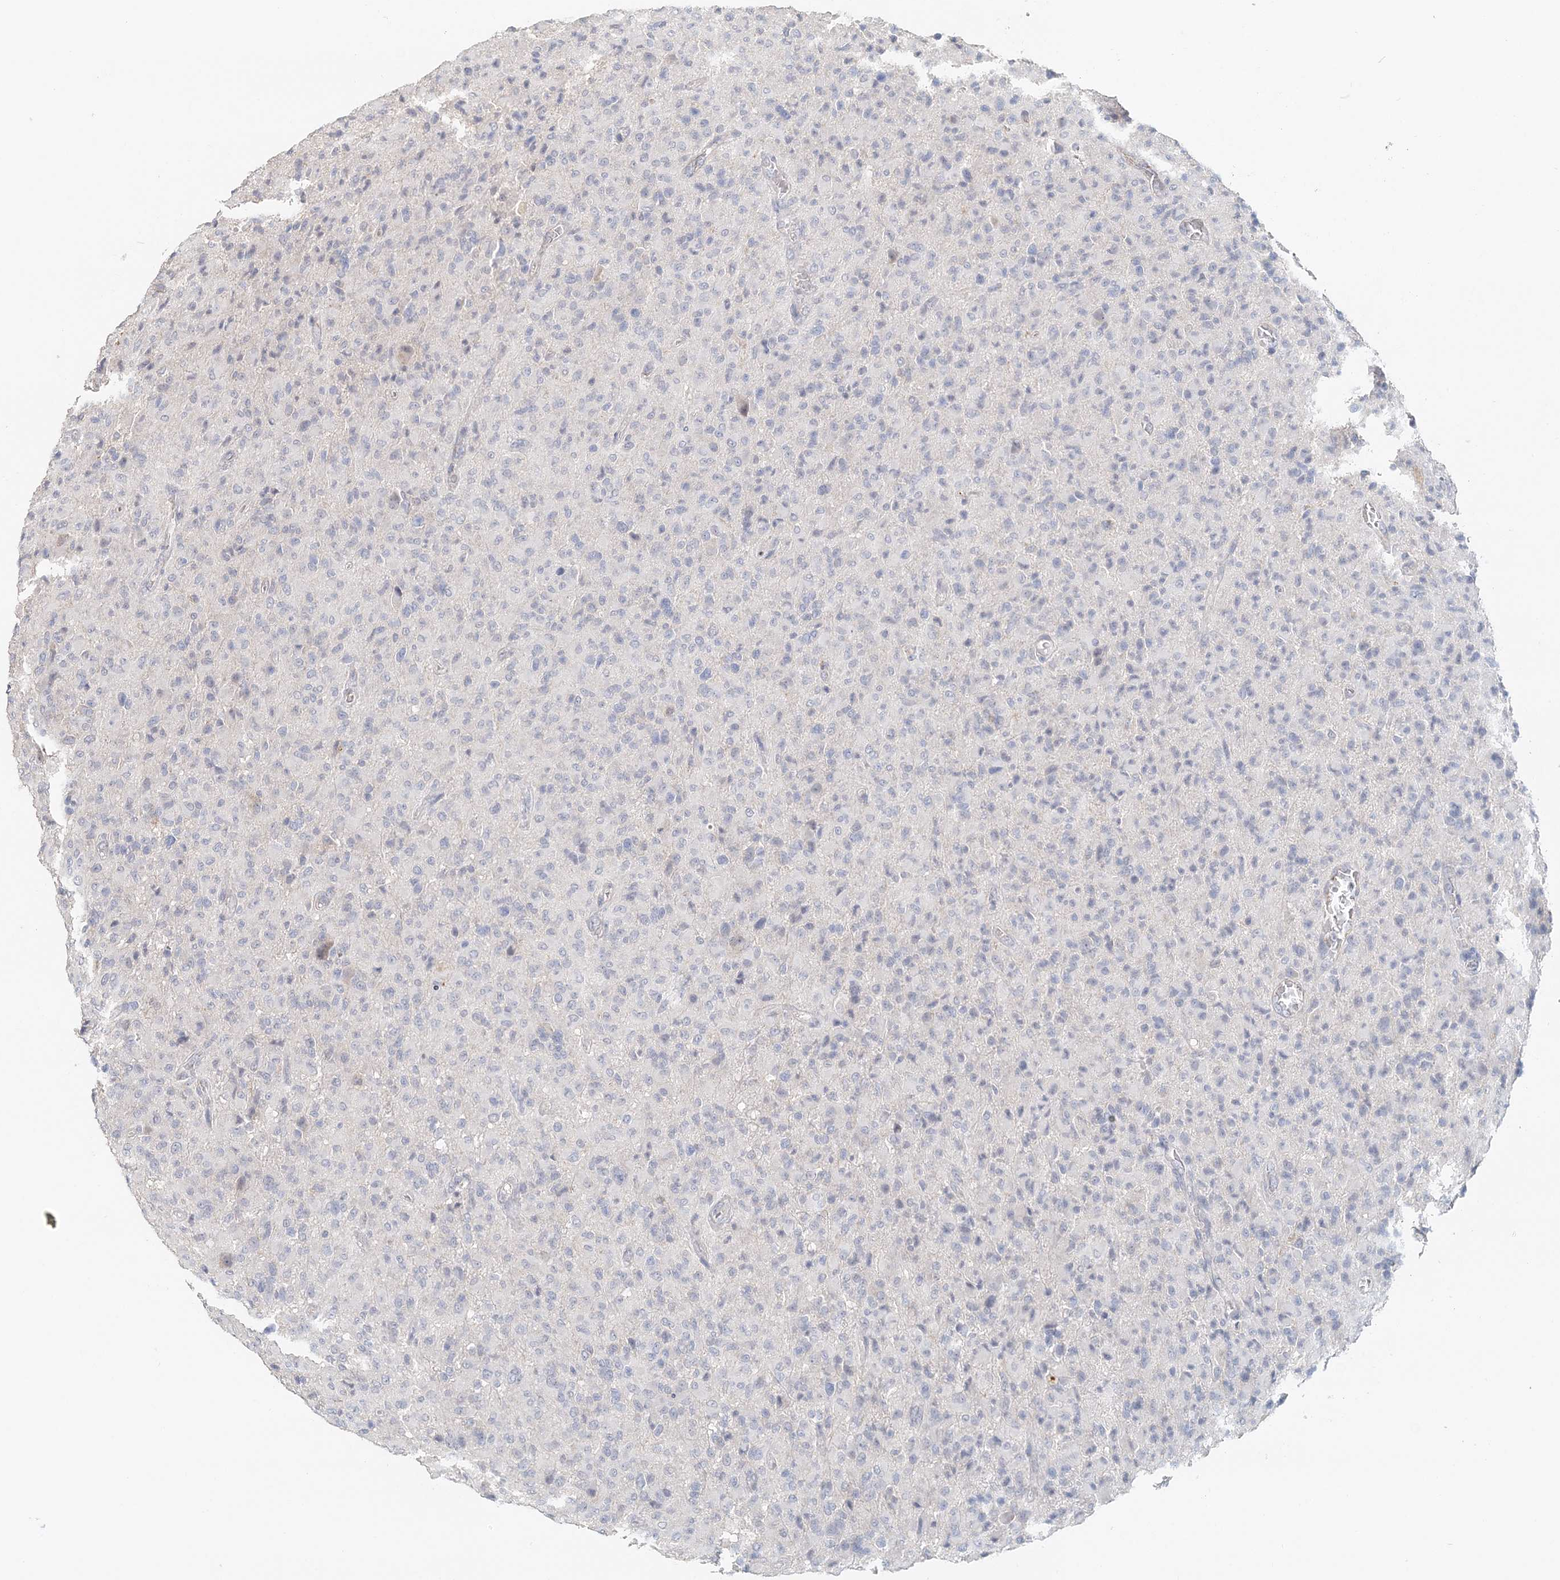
{"staining": {"intensity": "negative", "quantity": "none", "location": "none"}, "tissue": "glioma", "cell_type": "Tumor cells", "image_type": "cancer", "snomed": [{"axis": "morphology", "description": "Glioma, malignant, High grade"}, {"axis": "topography", "description": "Brain"}], "caption": "This is an IHC micrograph of high-grade glioma (malignant). There is no positivity in tumor cells.", "gene": "FBXO38", "patient": {"sex": "female", "age": 57}}